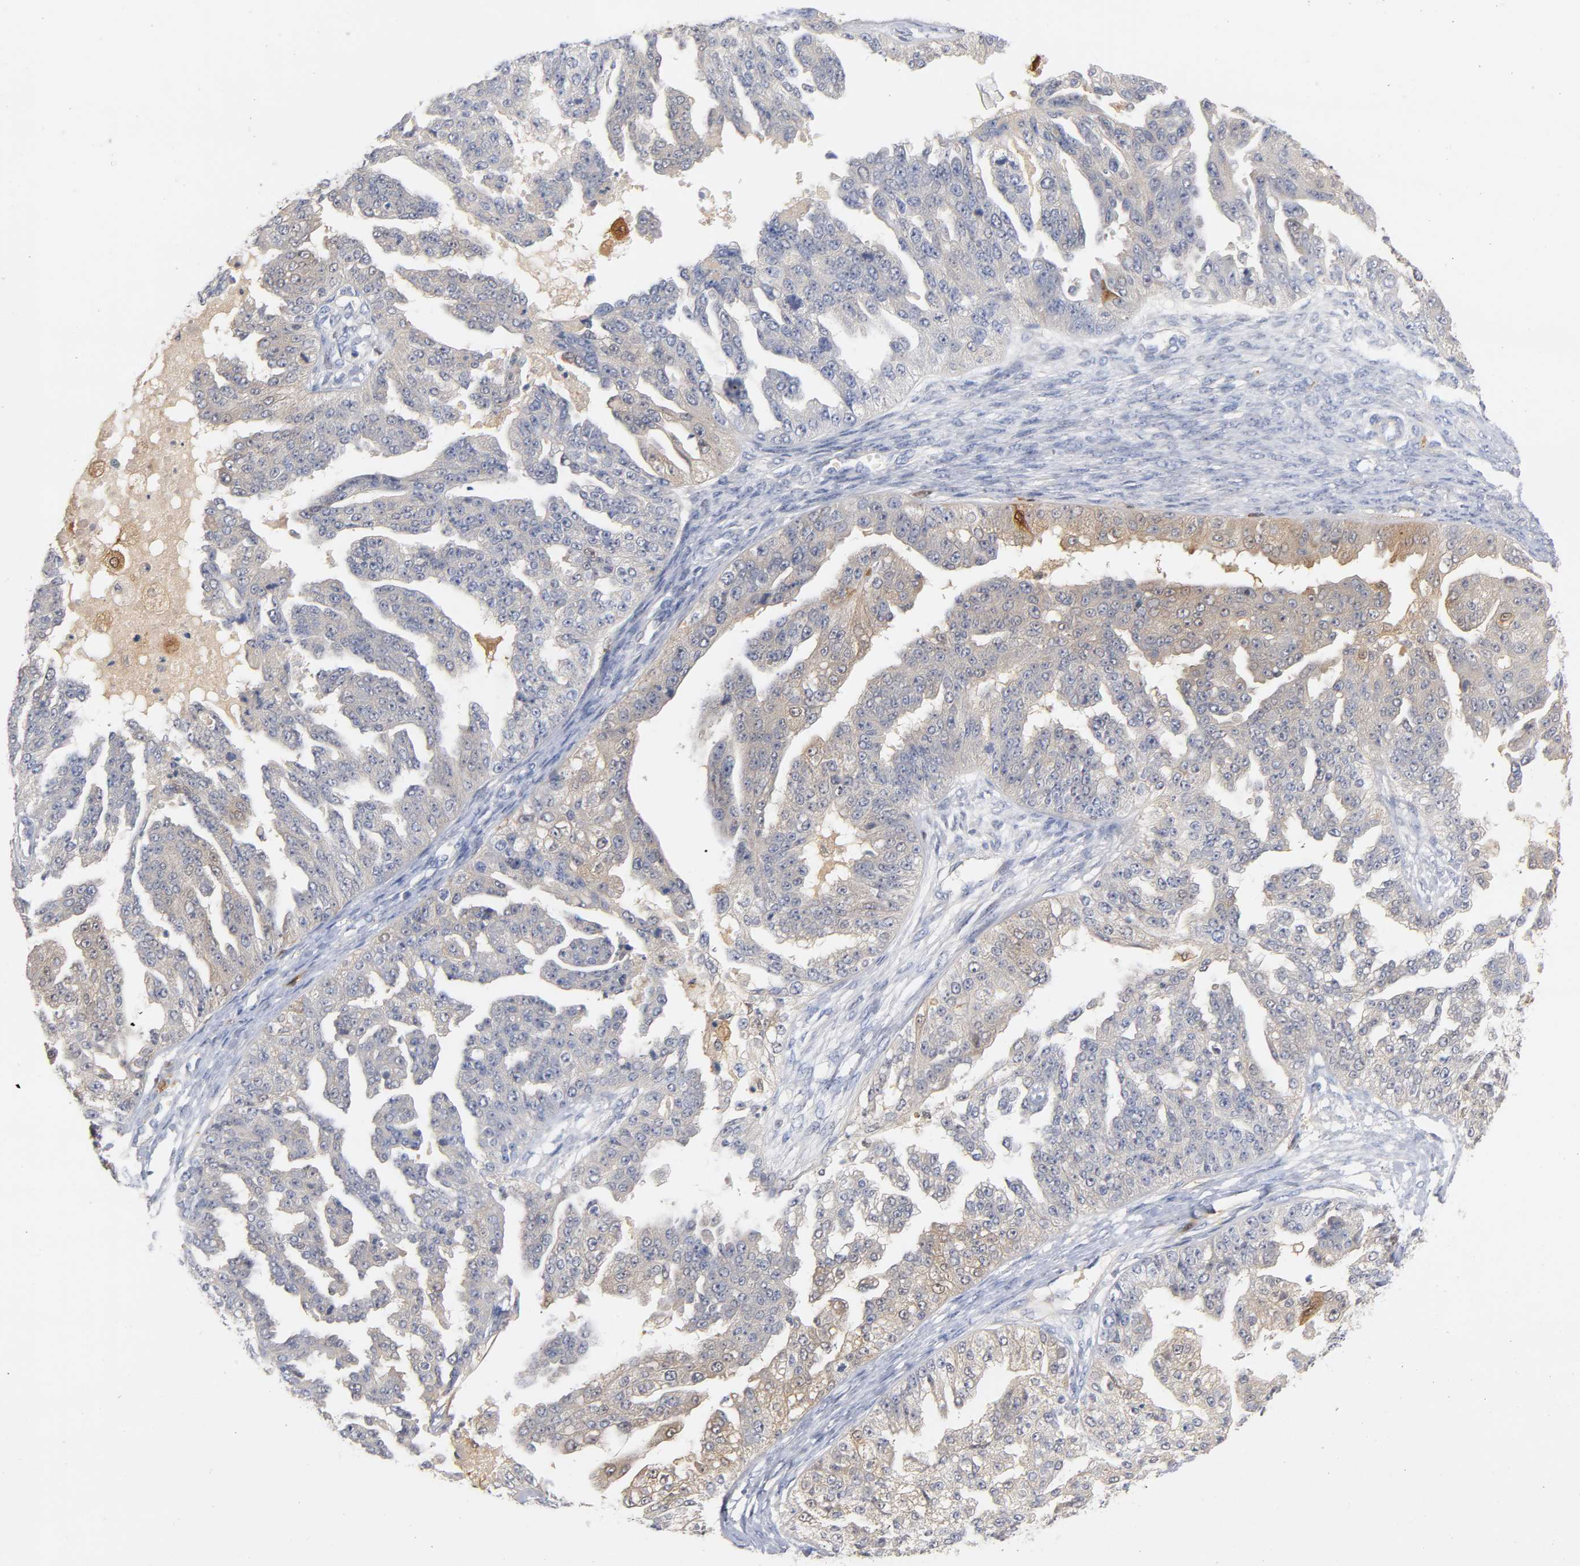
{"staining": {"intensity": "weak", "quantity": "<25%", "location": "cytoplasmic/membranous"}, "tissue": "ovarian cancer", "cell_type": "Tumor cells", "image_type": "cancer", "snomed": [{"axis": "morphology", "description": "Cystadenocarcinoma, serous, NOS"}, {"axis": "topography", "description": "Ovary"}], "caption": "Immunohistochemical staining of human ovarian cancer (serous cystadenocarcinoma) demonstrates no significant staining in tumor cells. Brightfield microscopy of immunohistochemistry (IHC) stained with DAB (3,3'-diaminobenzidine) (brown) and hematoxylin (blue), captured at high magnification.", "gene": "IL18", "patient": {"sex": "female", "age": 58}}